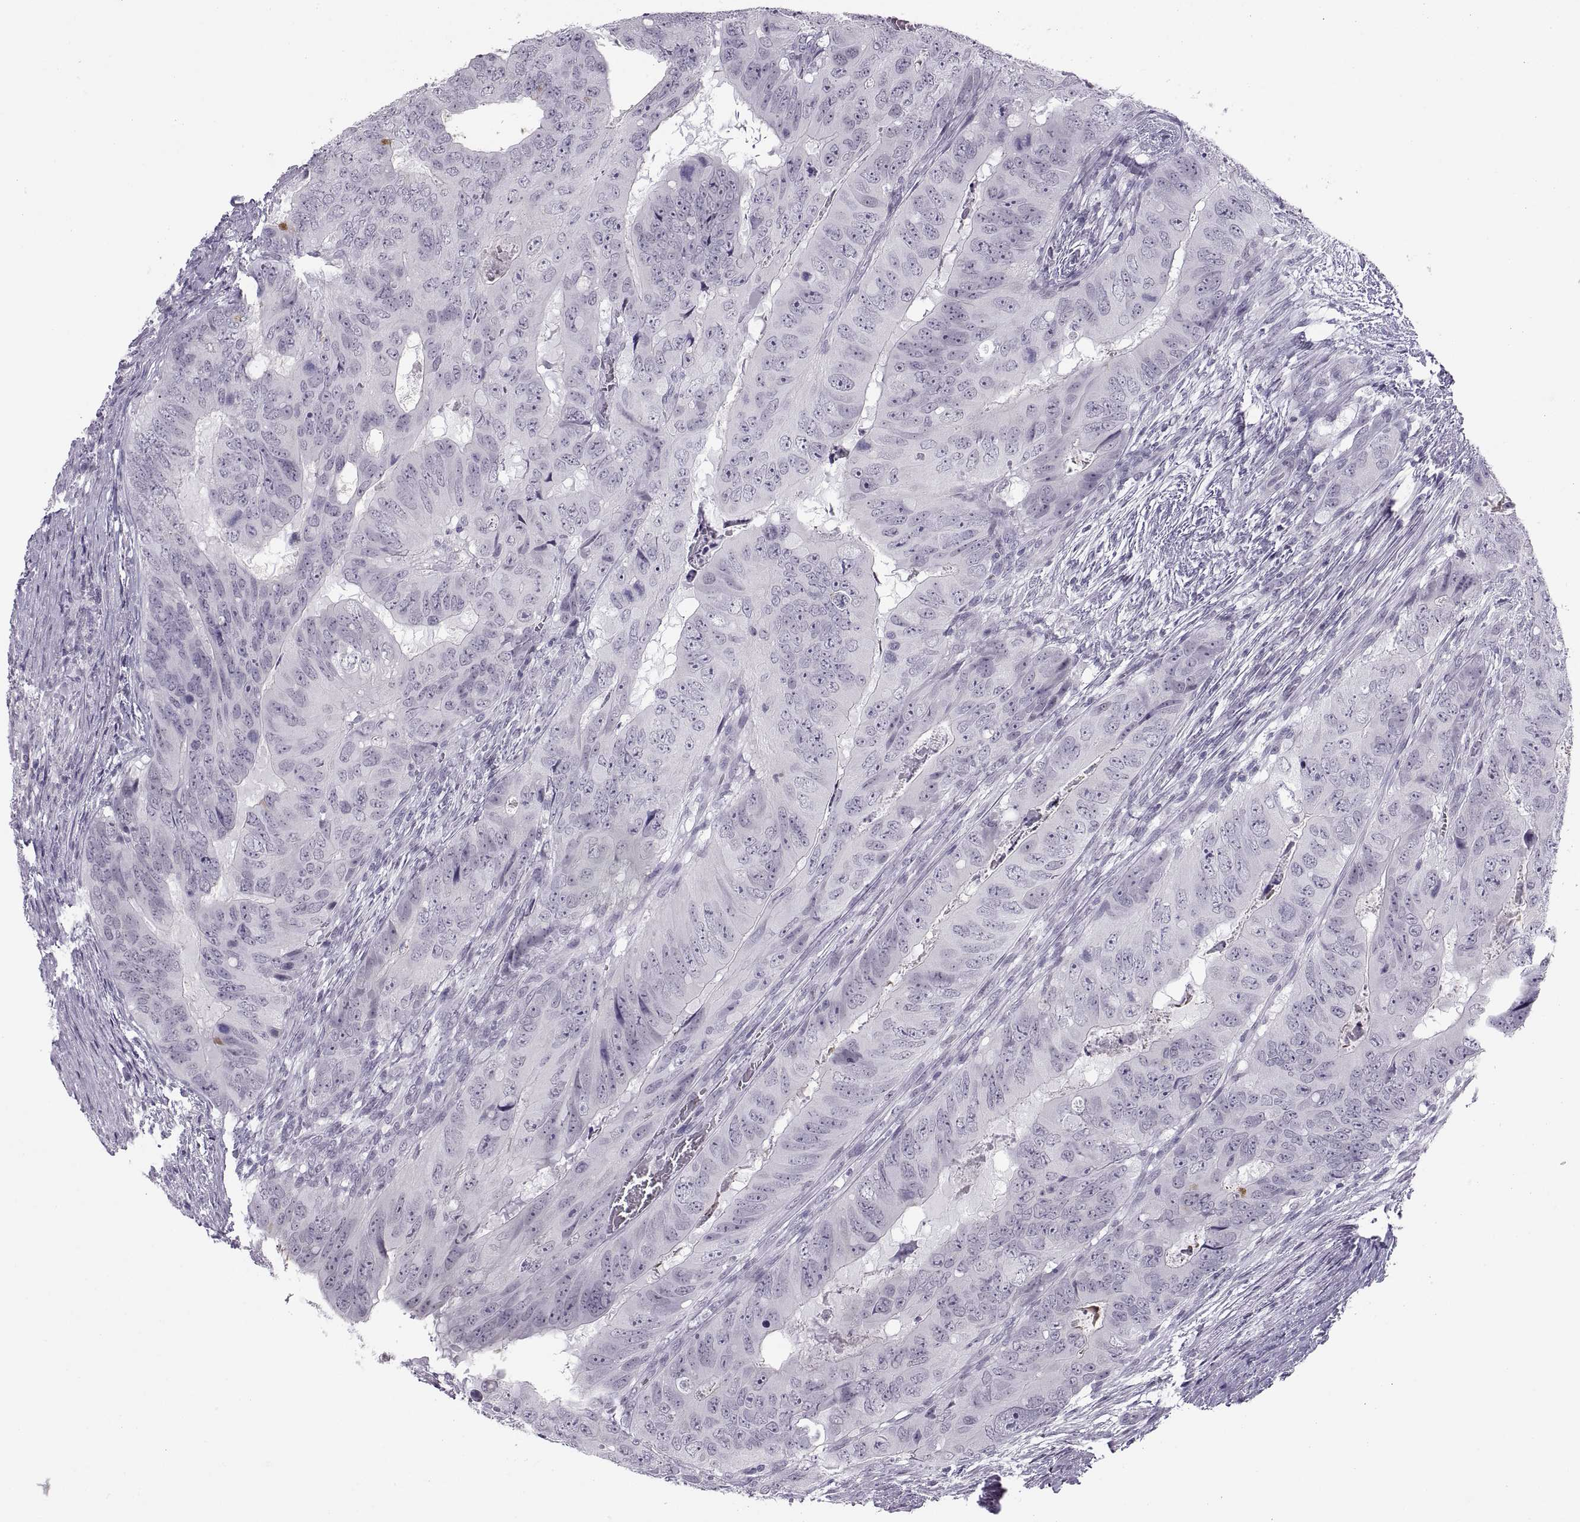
{"staining": {"intensity": "negative", "quantity": "none", "location": "none"}, "tissue": "colorectal cancer", "cell_type": "Tumor cells", "image_type": "cancer", "snomed": [{"axis": "morphology", "description": "Adenocarcinoma, NOS"}, {"axis": "topography", "description": "Colon"}], "caption": "Immunohistochemical staining of human colorectal adenocarcinoma displays no significant positivity in tumor cells.", "gene": "C3orf22", "patient": {"sex": "male", "age": 79}}